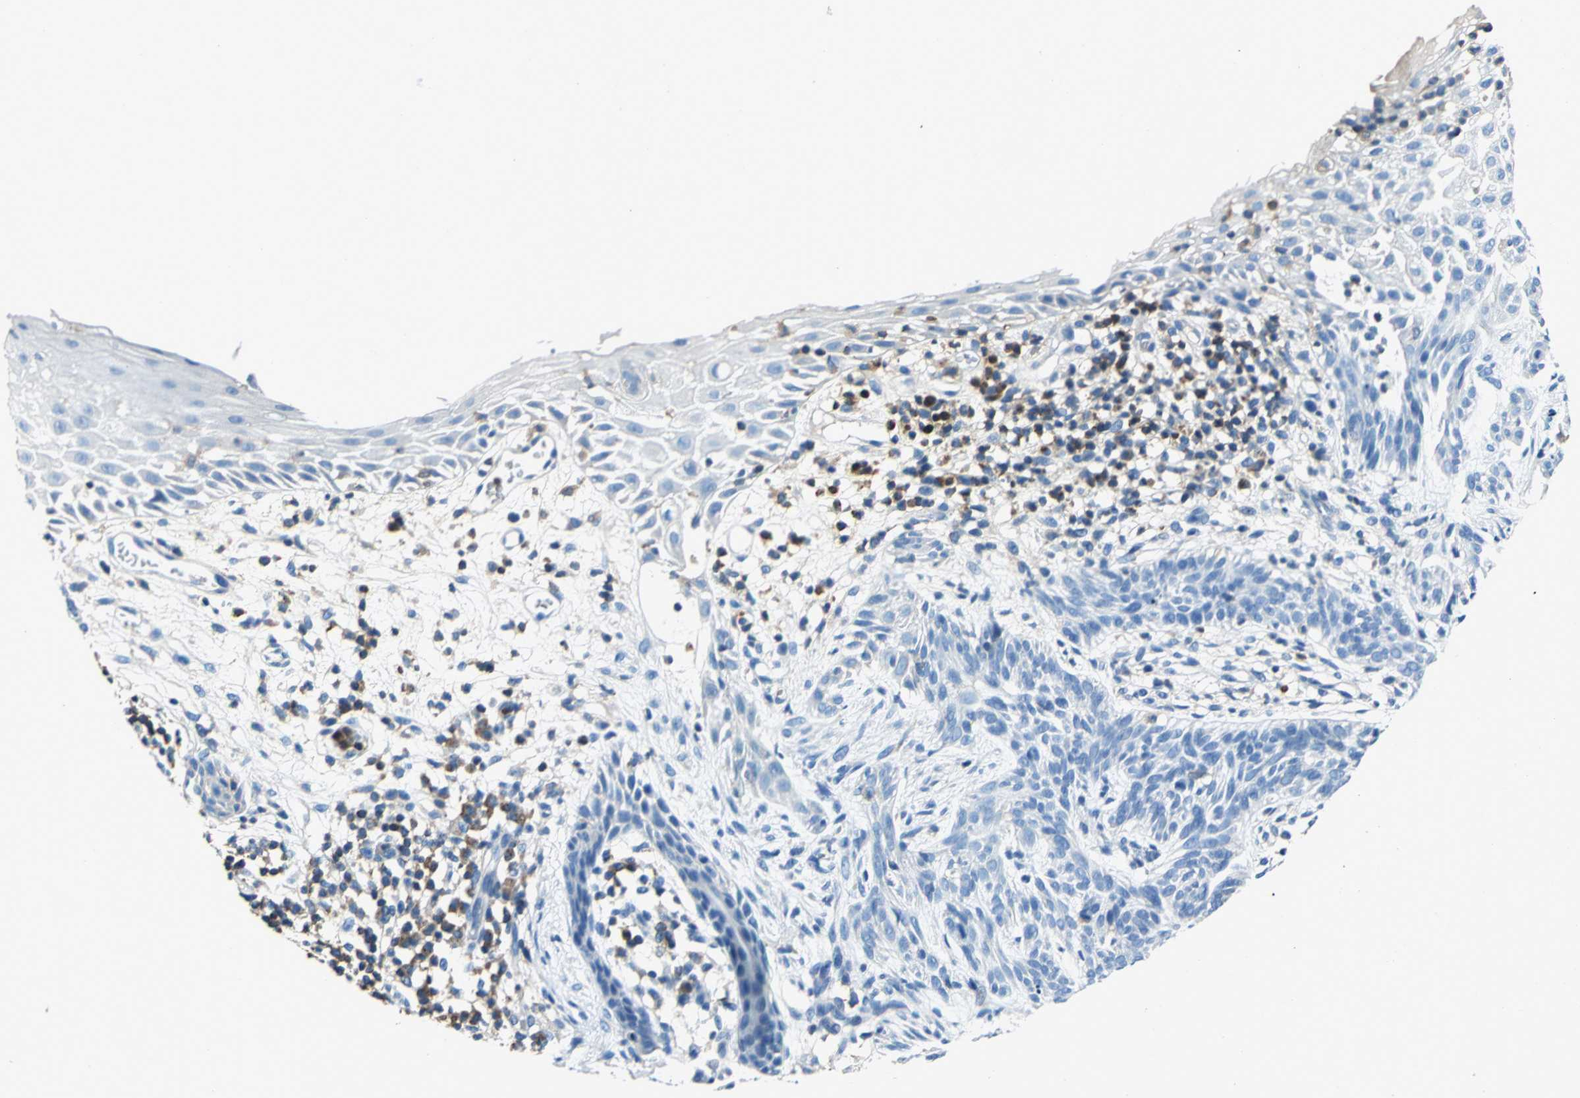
{"staining": {"intensity": "negative", "quantity": "none", "location": "none"}, "tissue": "skin cancer", "cell_type": "Tumor cells", "image_type": "cancer", "snomed": [{"axis": "morphology", "description": "Normal tissue, NOS"}, {"axis": "morphology", "description": "Basal cell carcinoma"}, {"axis": "topography", "description": "Skin"}], "caption": "Tumor cells are negative for protein expression in human skin cancer (basal cell carcinoma).", "gene": "SEPTIN6", "patient": {"sex": "female", "age": 69}}